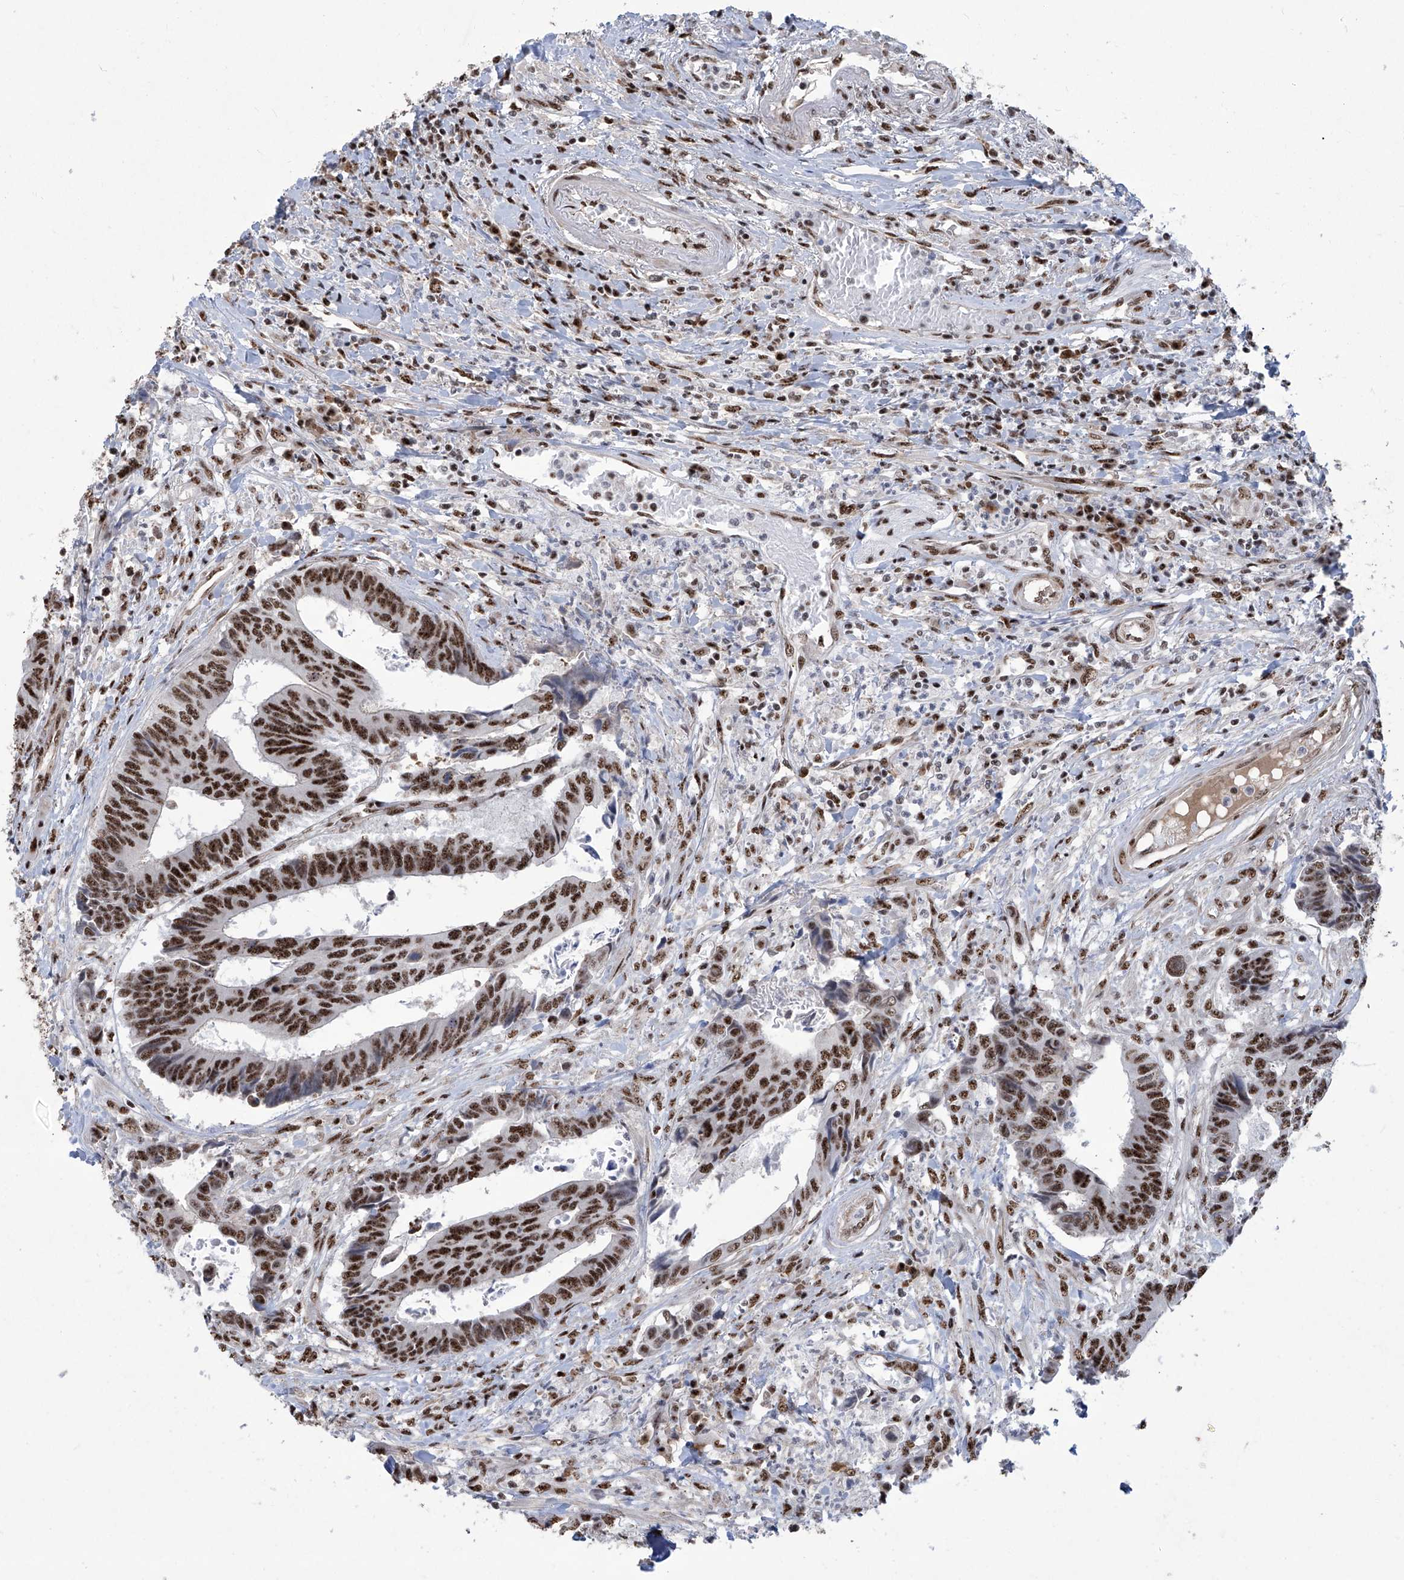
{"staining": {"intensity": "strong", "quantity": ">75%", "location": "nuclear"}, "tissue": "colorectal cancer", "cell_type": "Tumor cells", "image_type": "cancer", "snomed": [{"axis": "morphology", "description": "Adenocarcinoma, NOS"}, {"axis": "topography", "description": "Rectum"}], "caption": "This is a histology image of IHC staining of colorectal cancer (adenocarcinoma), which shows strong expression in the nuclear of tumor cells.", "gene": "FBXL4", "patient": {"sex": "male", "age": 84}}